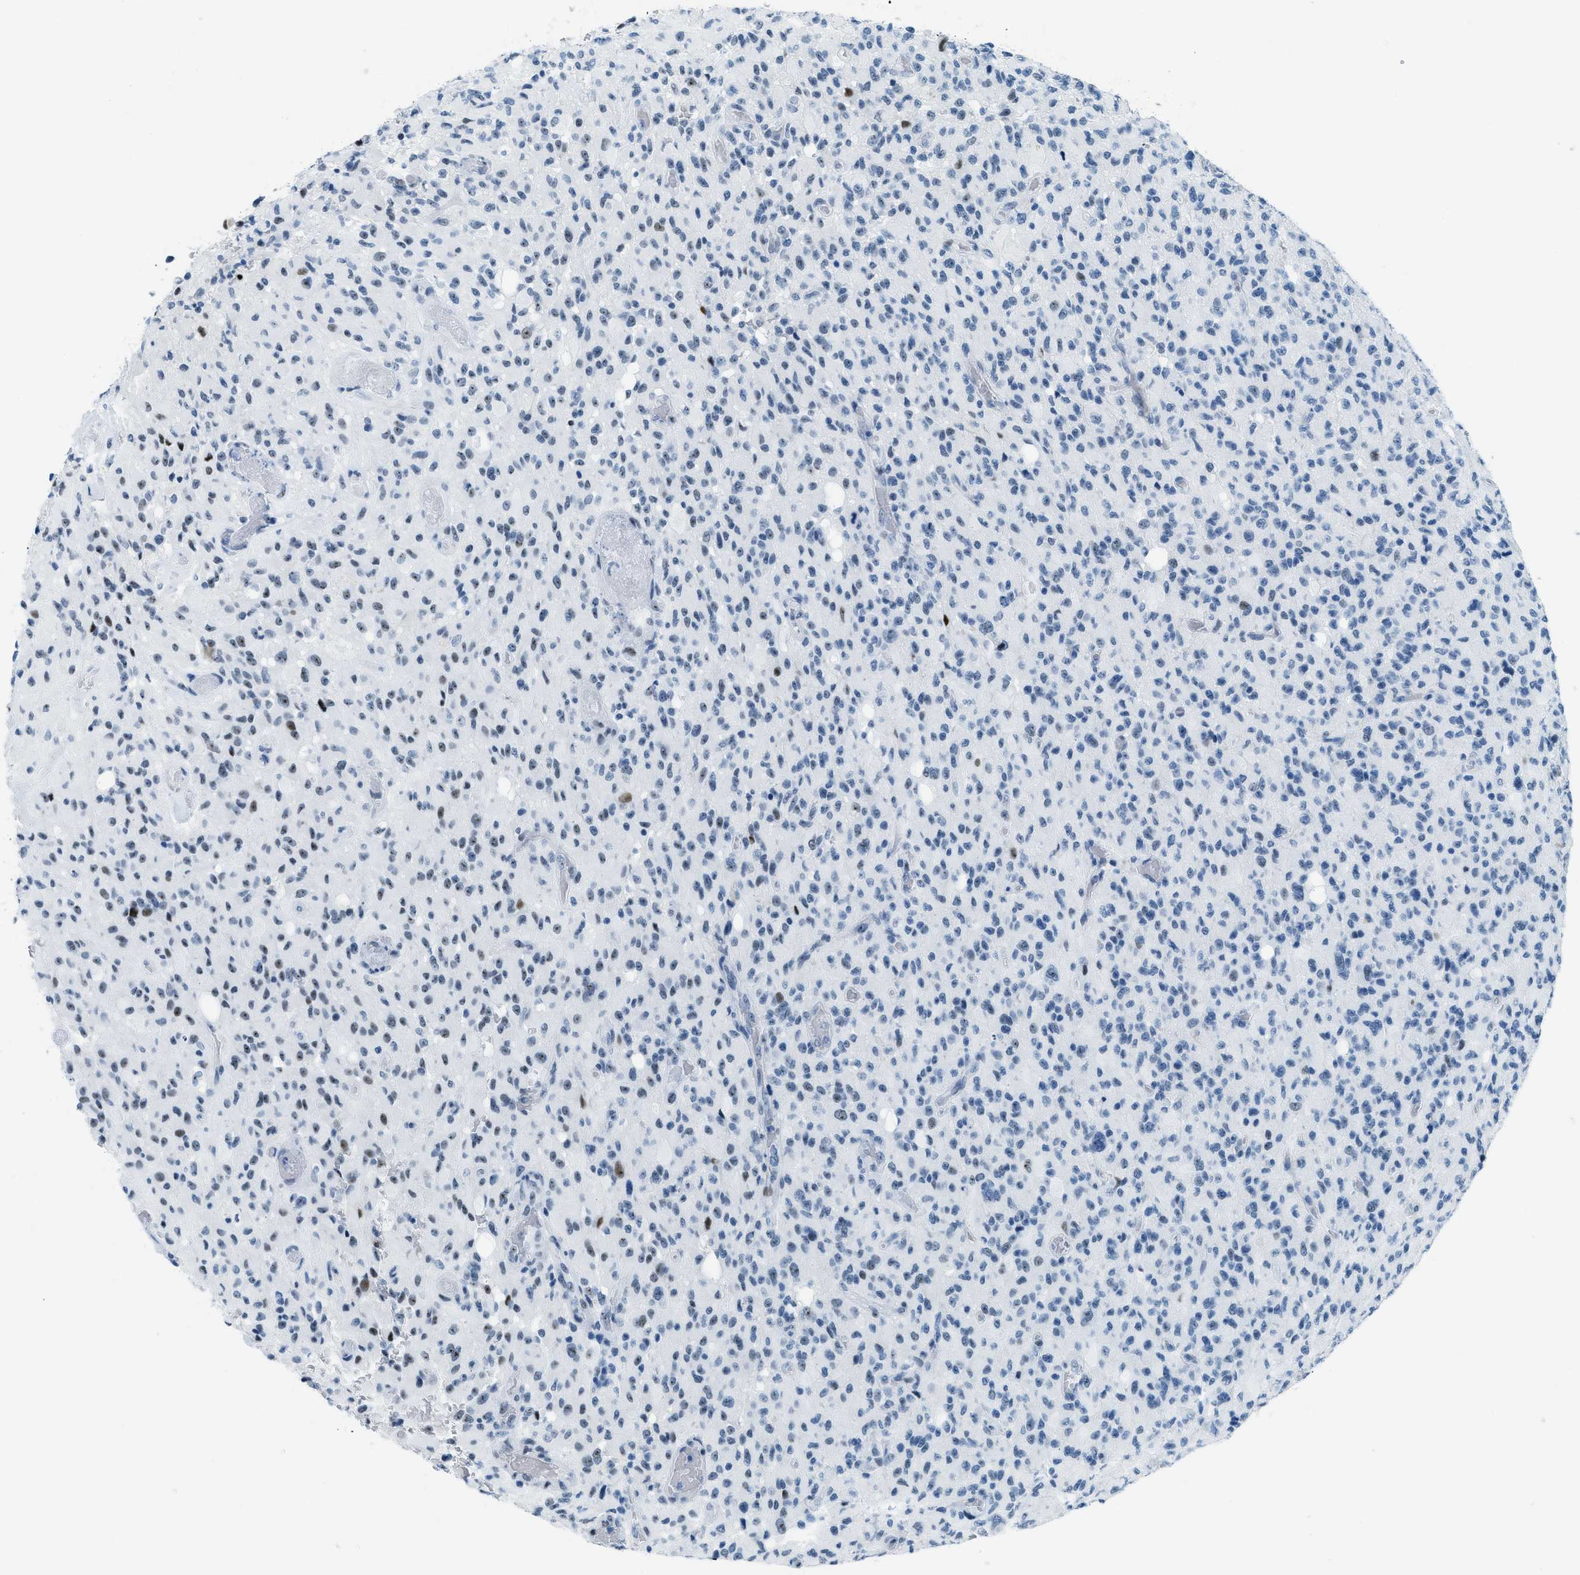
{"staining": {"intensity": "moderate", "quantity": "<25%", "location": "nuclear"}, "tissue": "glioma", "cell_type": "Tumor cells", "image_type": "cancer", "snomed": [{"axis": "morphology", "description": "Glioma, malignant, High grade"}, {"axis": "topography", "description": "Brain"}], "caption": "An immunohistochemistry photomicrograph of neoplastic tissue is shown. Protein staining in brown shows moderate nuclear positivity in malignant glioma (high-grade) within tumor cells.", "gene": "PLA2G2A", "patient": {"sex": "male", "age": 71}}